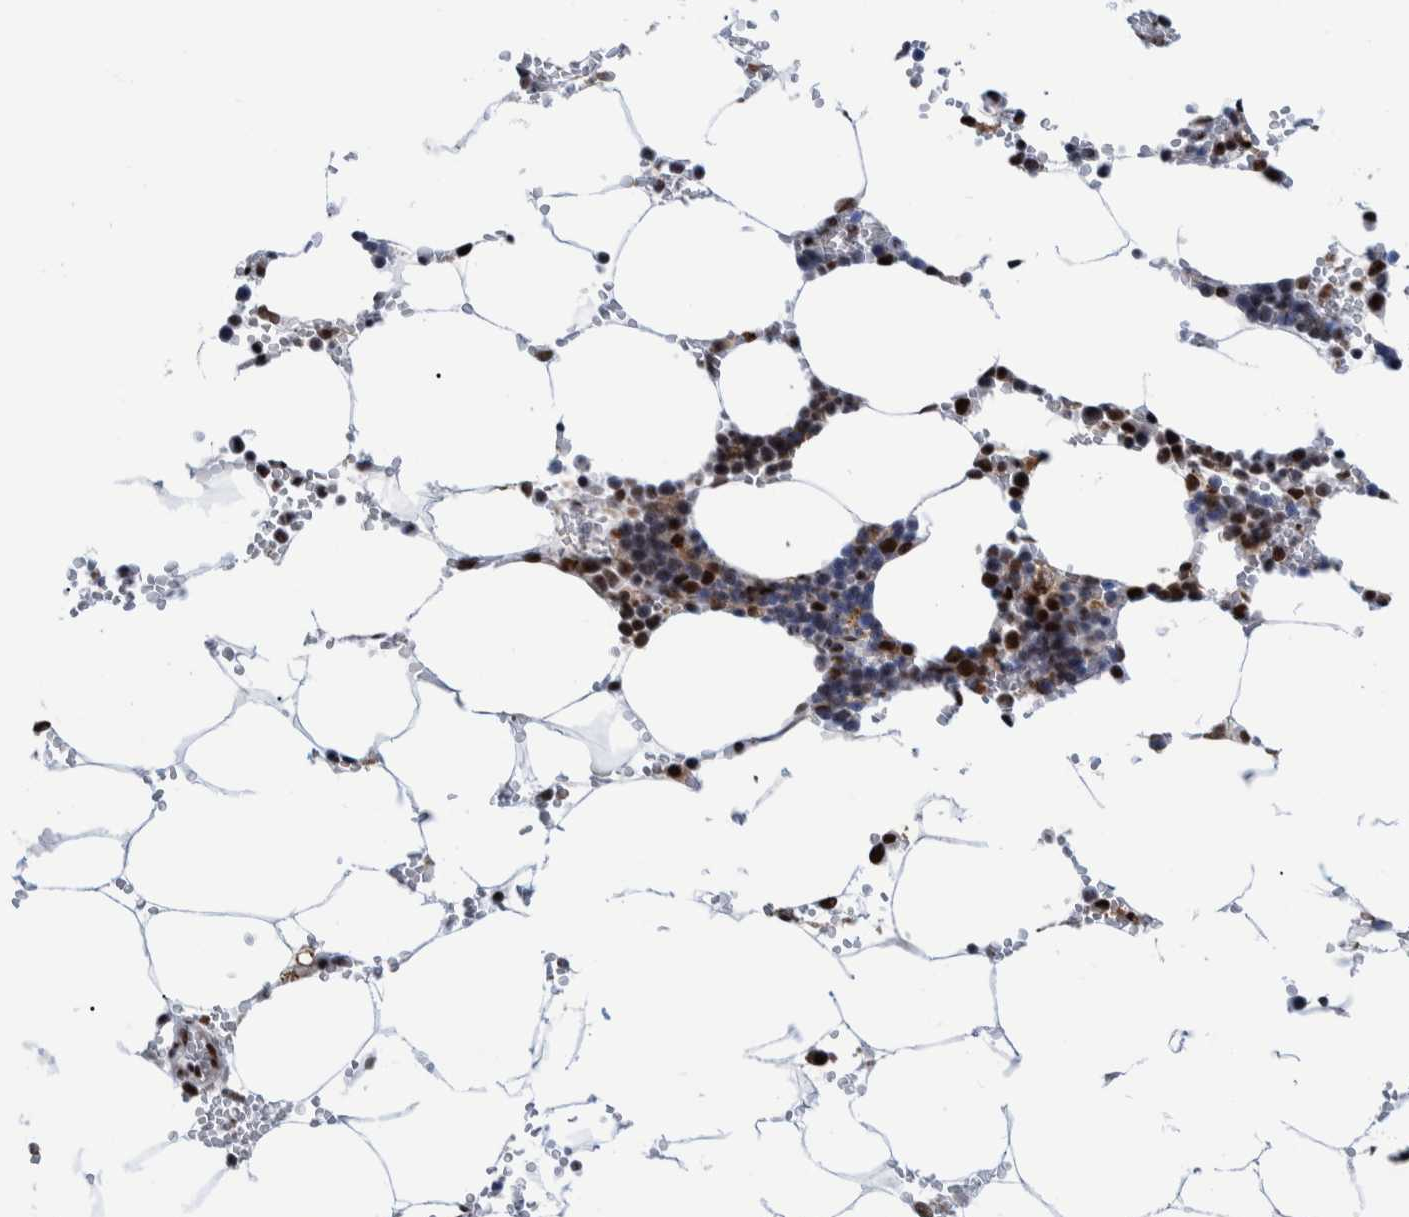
{"staining": {"intensity": "strong", "quantity": "25%-75%", "location": "nuclear"}, "tissue": "bone marrow", "cell_type": "Hematopoietic cells", "image_type": "normal", "snomed": [{"axis": "morphology", "description": "Normal tissue, NOS"}, {"axis": "topography", "description": "Bone marrow"}], "caption": "About 25%-75% of hematopoietic cells in unremarkable bone marrow reveal strong nuclear protein staining as visualized by brown immunohistochemical staining.", "gene": "EFTUD2", "patient": {"sex": "male", "age": 70}}